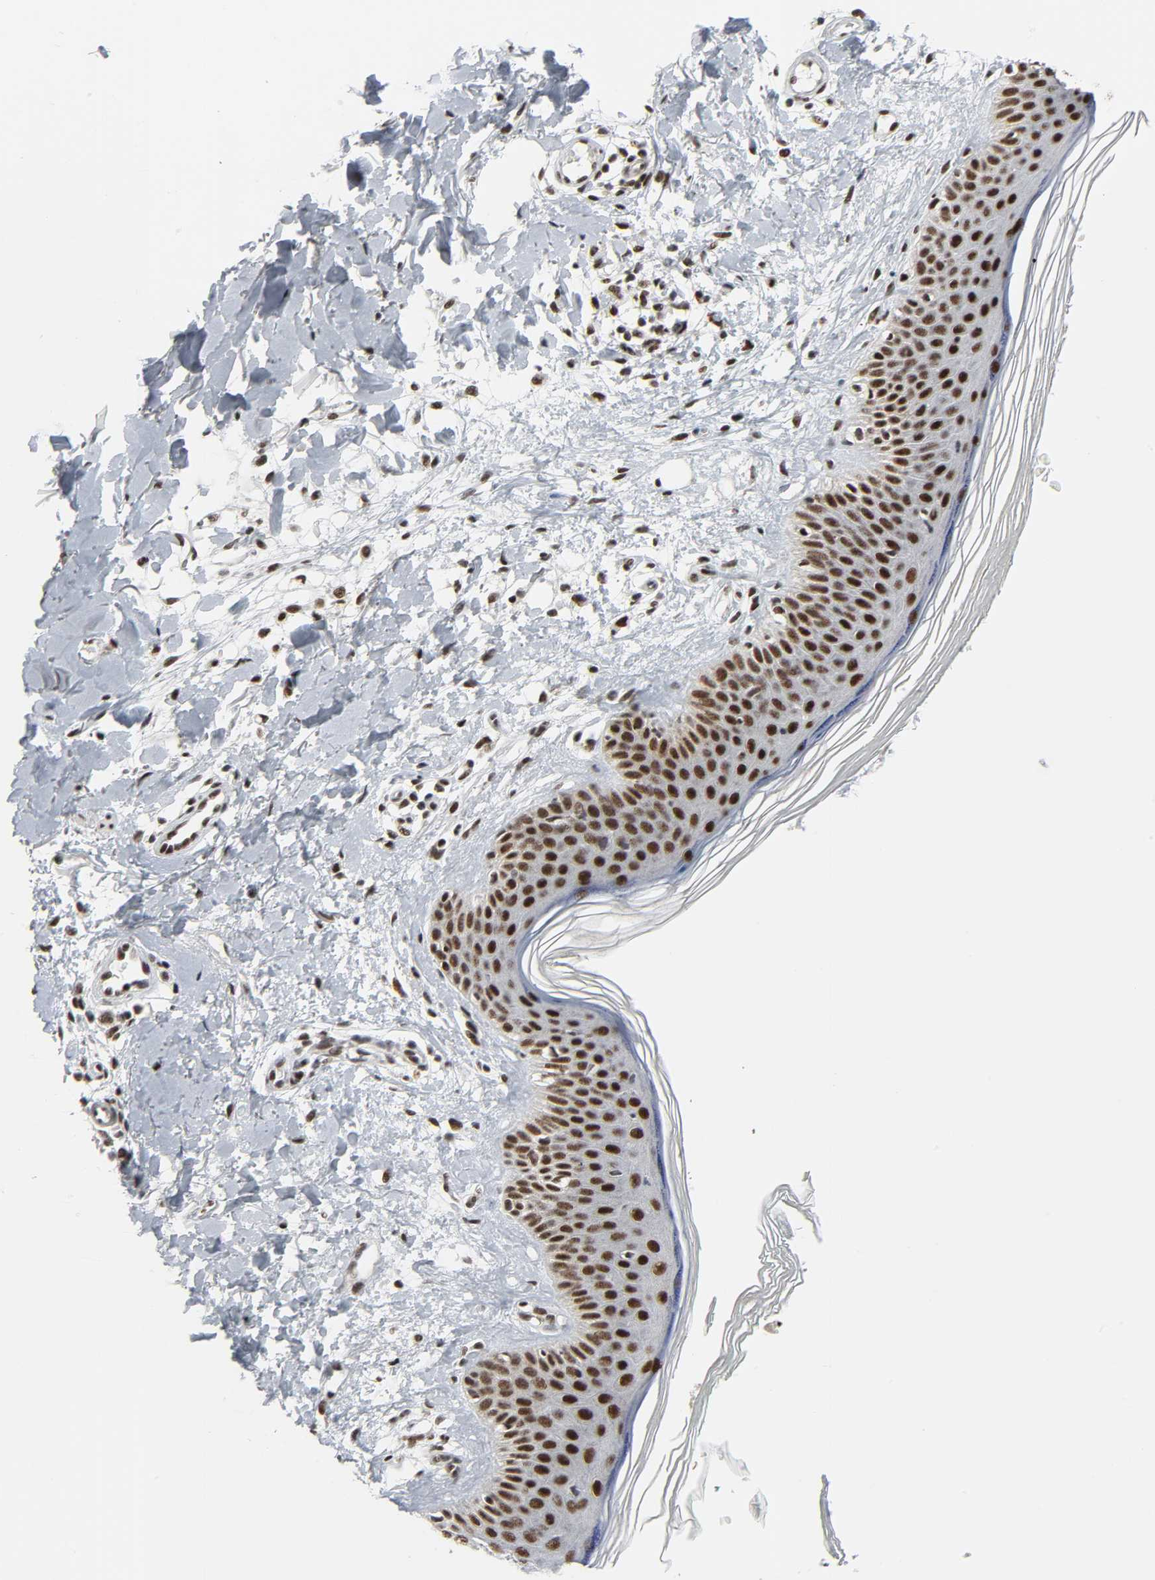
{"staining": {"intensity": "strong", "quantity": ">75%", "location": "nuclear"}, "tissue": "skin", "cell_type": "Fibroblasts", "image_type": "normal", "snomed": [{"axis": "morphology", "description": "Normal tissue, NOS"}, {"axis": "topography", "description": "Skin"}], "caption": "Protein staining displays strong nuclear positivity in approximately >75% of fibroblasts in normal skin. (Stains: DAB (3,3'-diaminobenzidine) in brown, nuclei in blue, Microscopy: brightfield microscopy at high magnification).", "gene": "CDK7", "patient": {"sex": "female", "age": 56}}